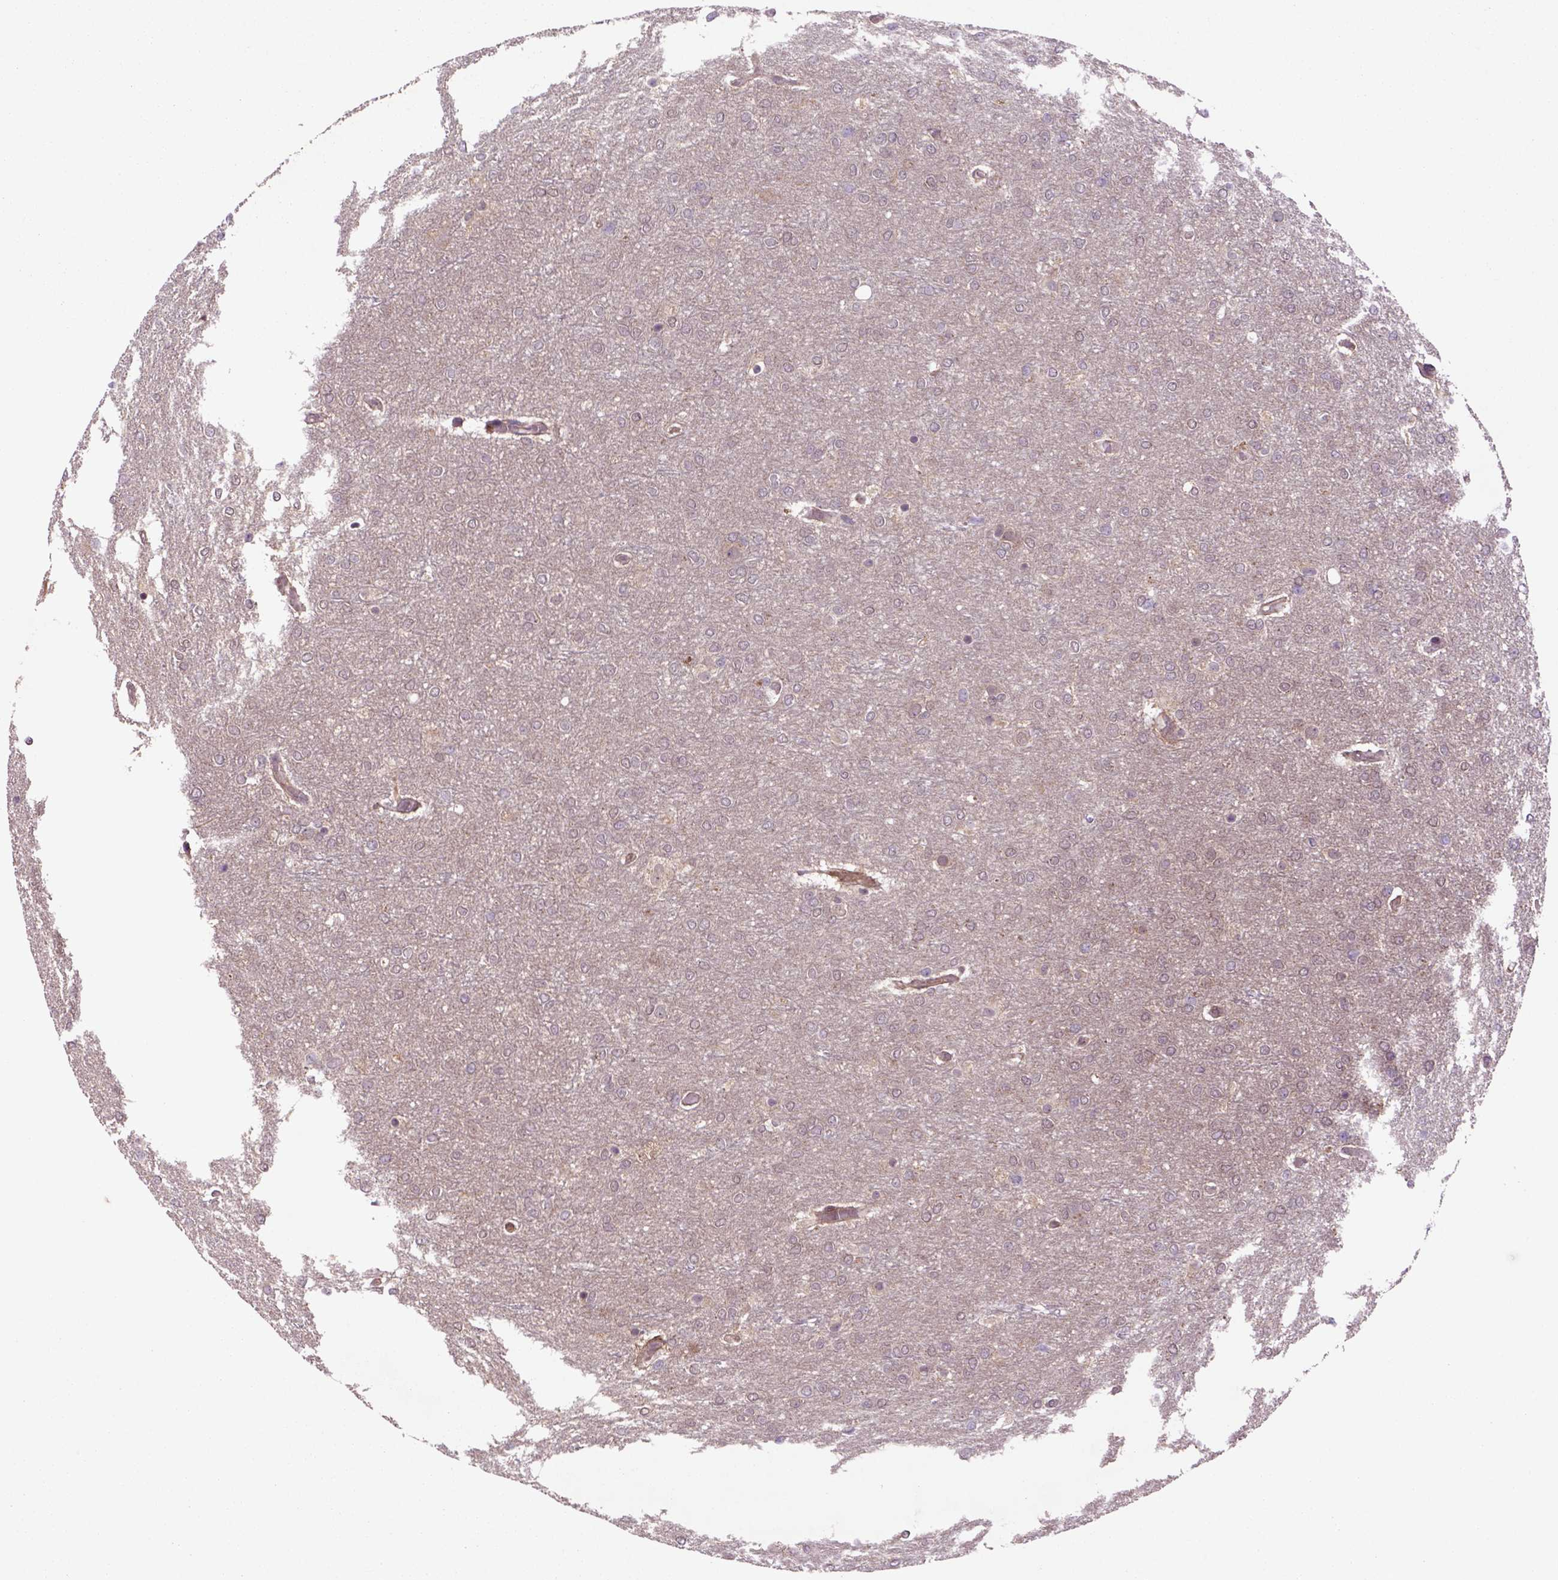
{"staining": {"intensity": "negative", "quantity": "none", "location": "none"}, "tissue": "glioma", "cell_type": "Tumor cells", "image_type": "cancer", "snomed": [{"axis": "morphology", "description": "Glioma, malignant, High grade"}, {"axis": "topography", "description": "Brain"}], "caption": "Glioma was stained to show a protein in brown. There is no significant staining in tumor cells.", "gene": "HSPBP1", "patient": {"sex": "female", "age": 61}}